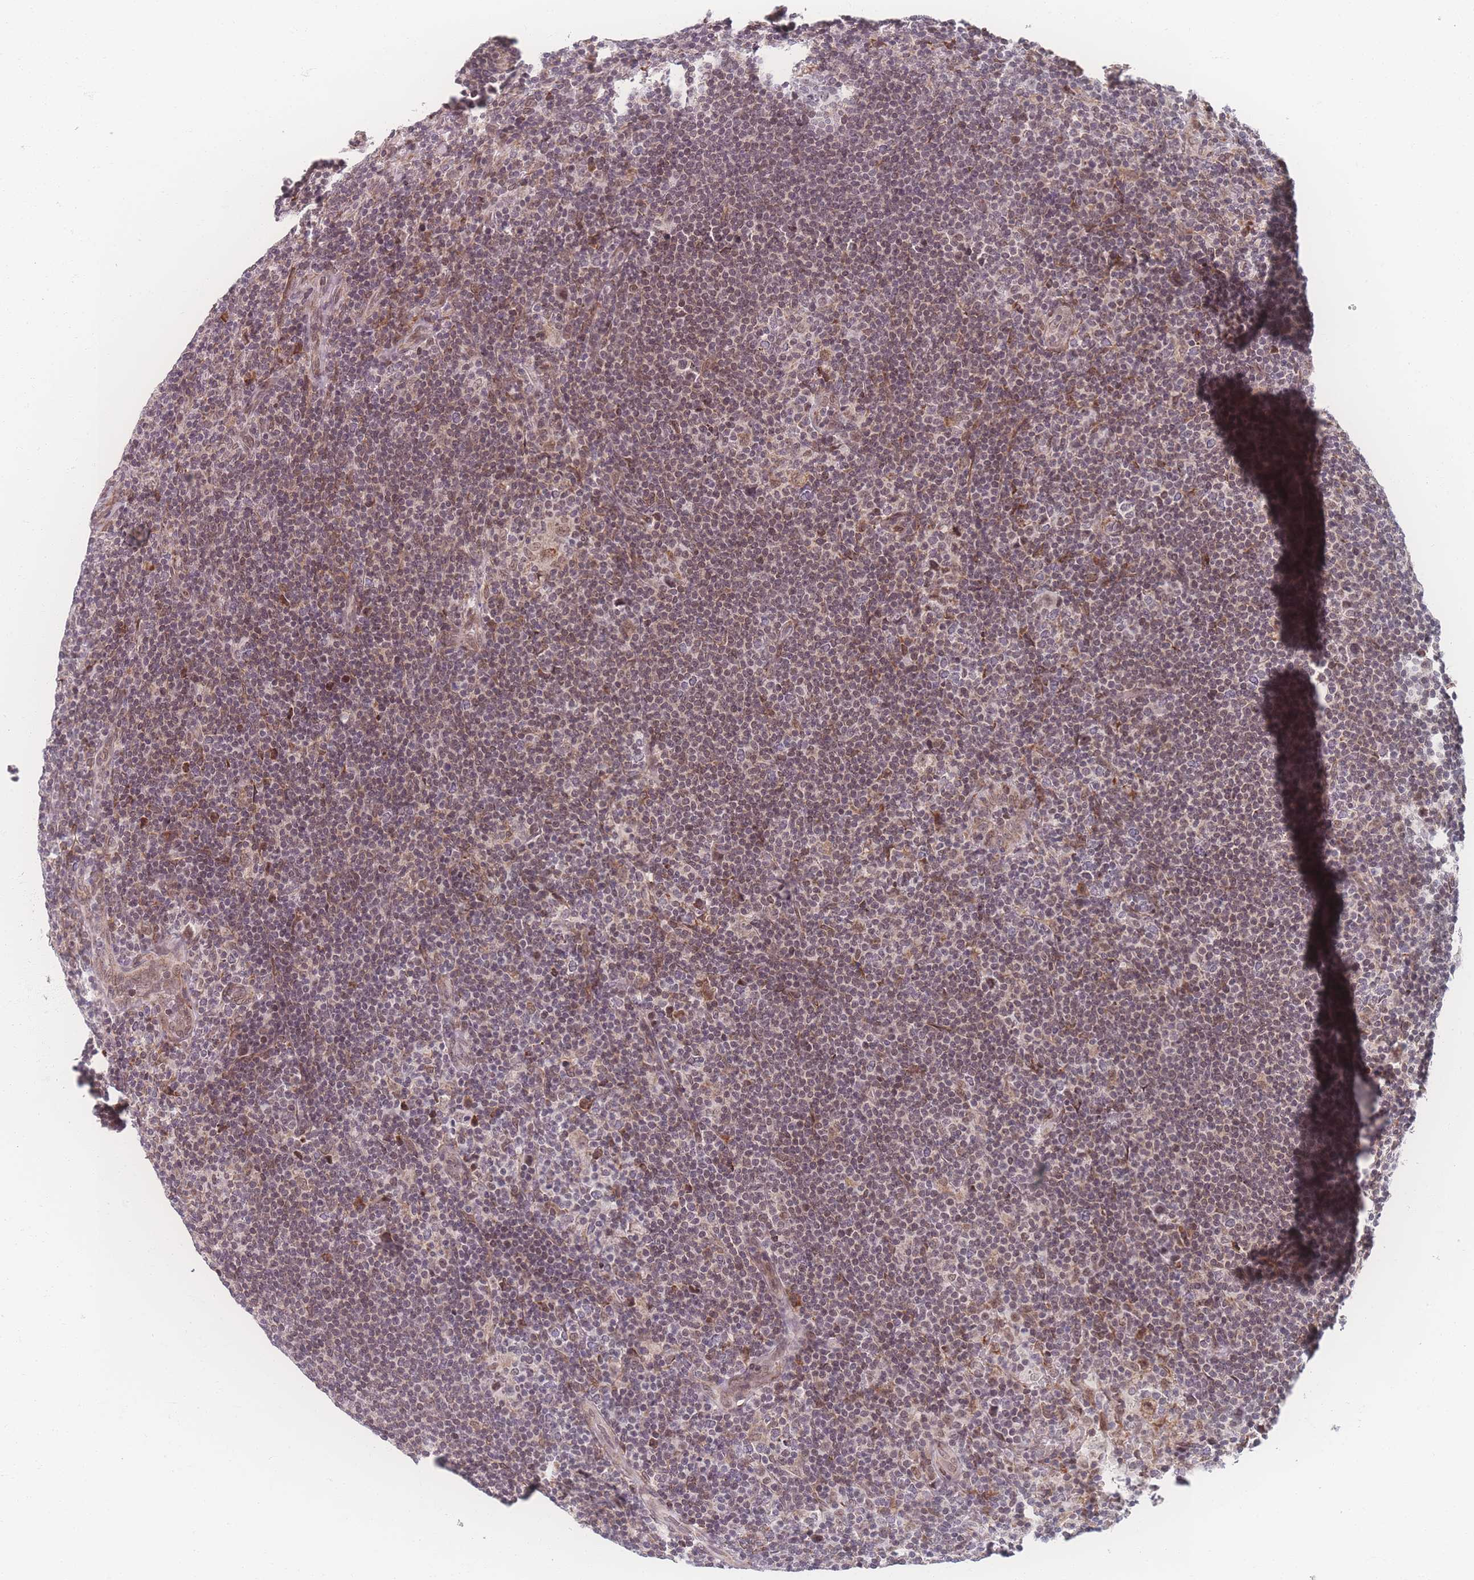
{"staining": {"intensity": "weak", "quantity": ">75%", "location": "nuclear"}, "tissue": "lymphoma", "cell_type": "Tumor cells", "image_type": "cancer", "snomed": [{"axis": "morphology", "description": "Hodgkin's disease, NOS"}, {"axis": "topography", "description": "Lymph node"}], "caption": "Approximately >75% of tumor cells in Hodgkin's disease show weak nuclear protein expression as visualized by brown immunohistochemical staining.", "gene": "ZC3H13", "patient": {"sex": "female", "age": 57}}